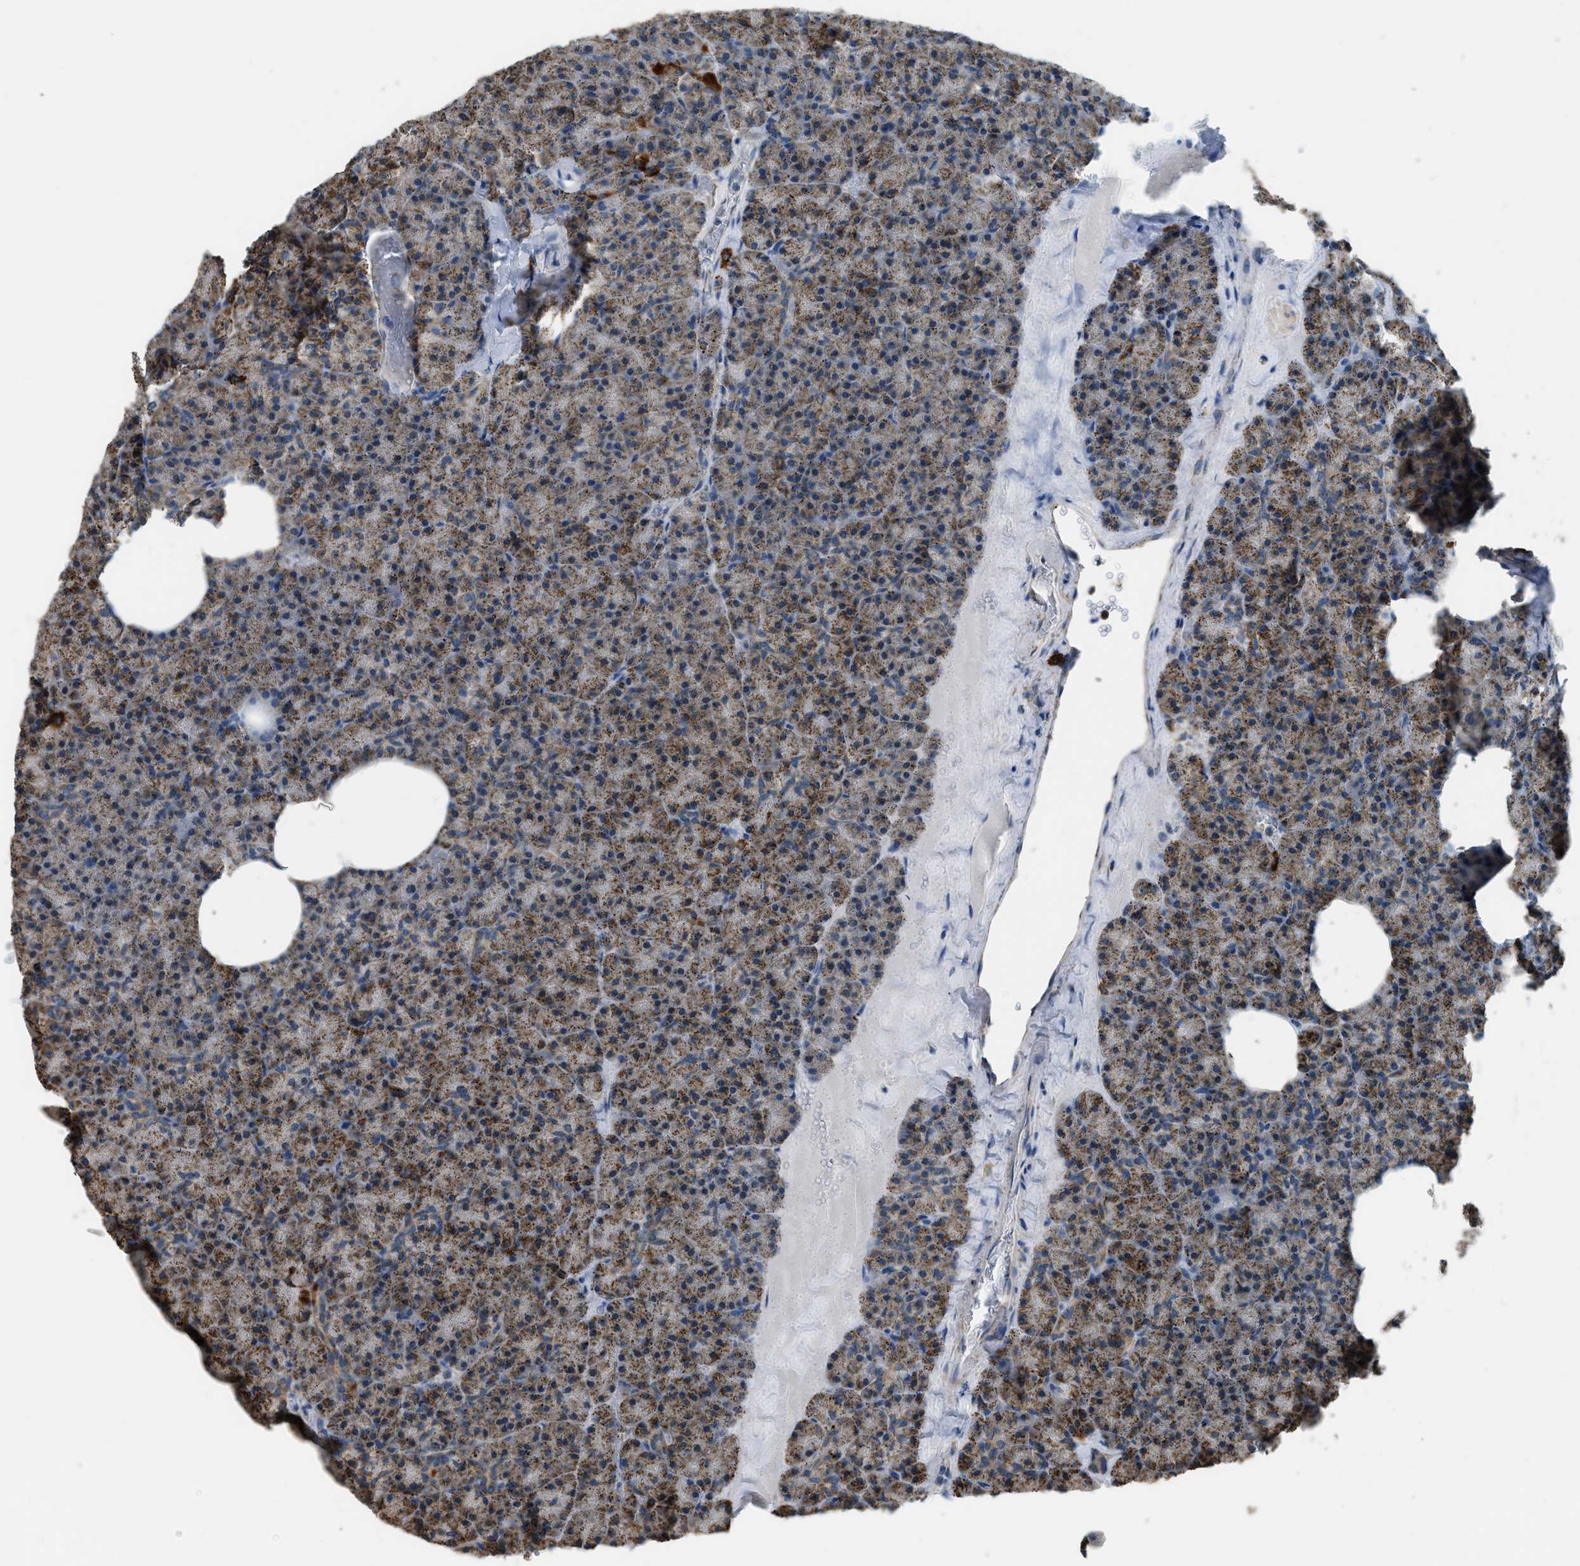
{"staining": {"intensity": "strong", "quantity": ">75%", "location": "cytoplasmic/membranous"}, "tissue": "pancreas", "cell_type": "Exocrine glandular cells", "image_type": "normal", "snomed": [{"axis": "morphology", "description": "Normal tissue, NOS"}, {"axis": "morphology", "description": "Carcinoid, malignant, NOS"}, {"axis": "topography", "description": "Pancreas"}], "caption": "Pancreas stained with a protein marker demonstrates strong staining in exocrine glandular cells.", "gene": "ETFB", "patient": {"sex": "female", "age": 35}}